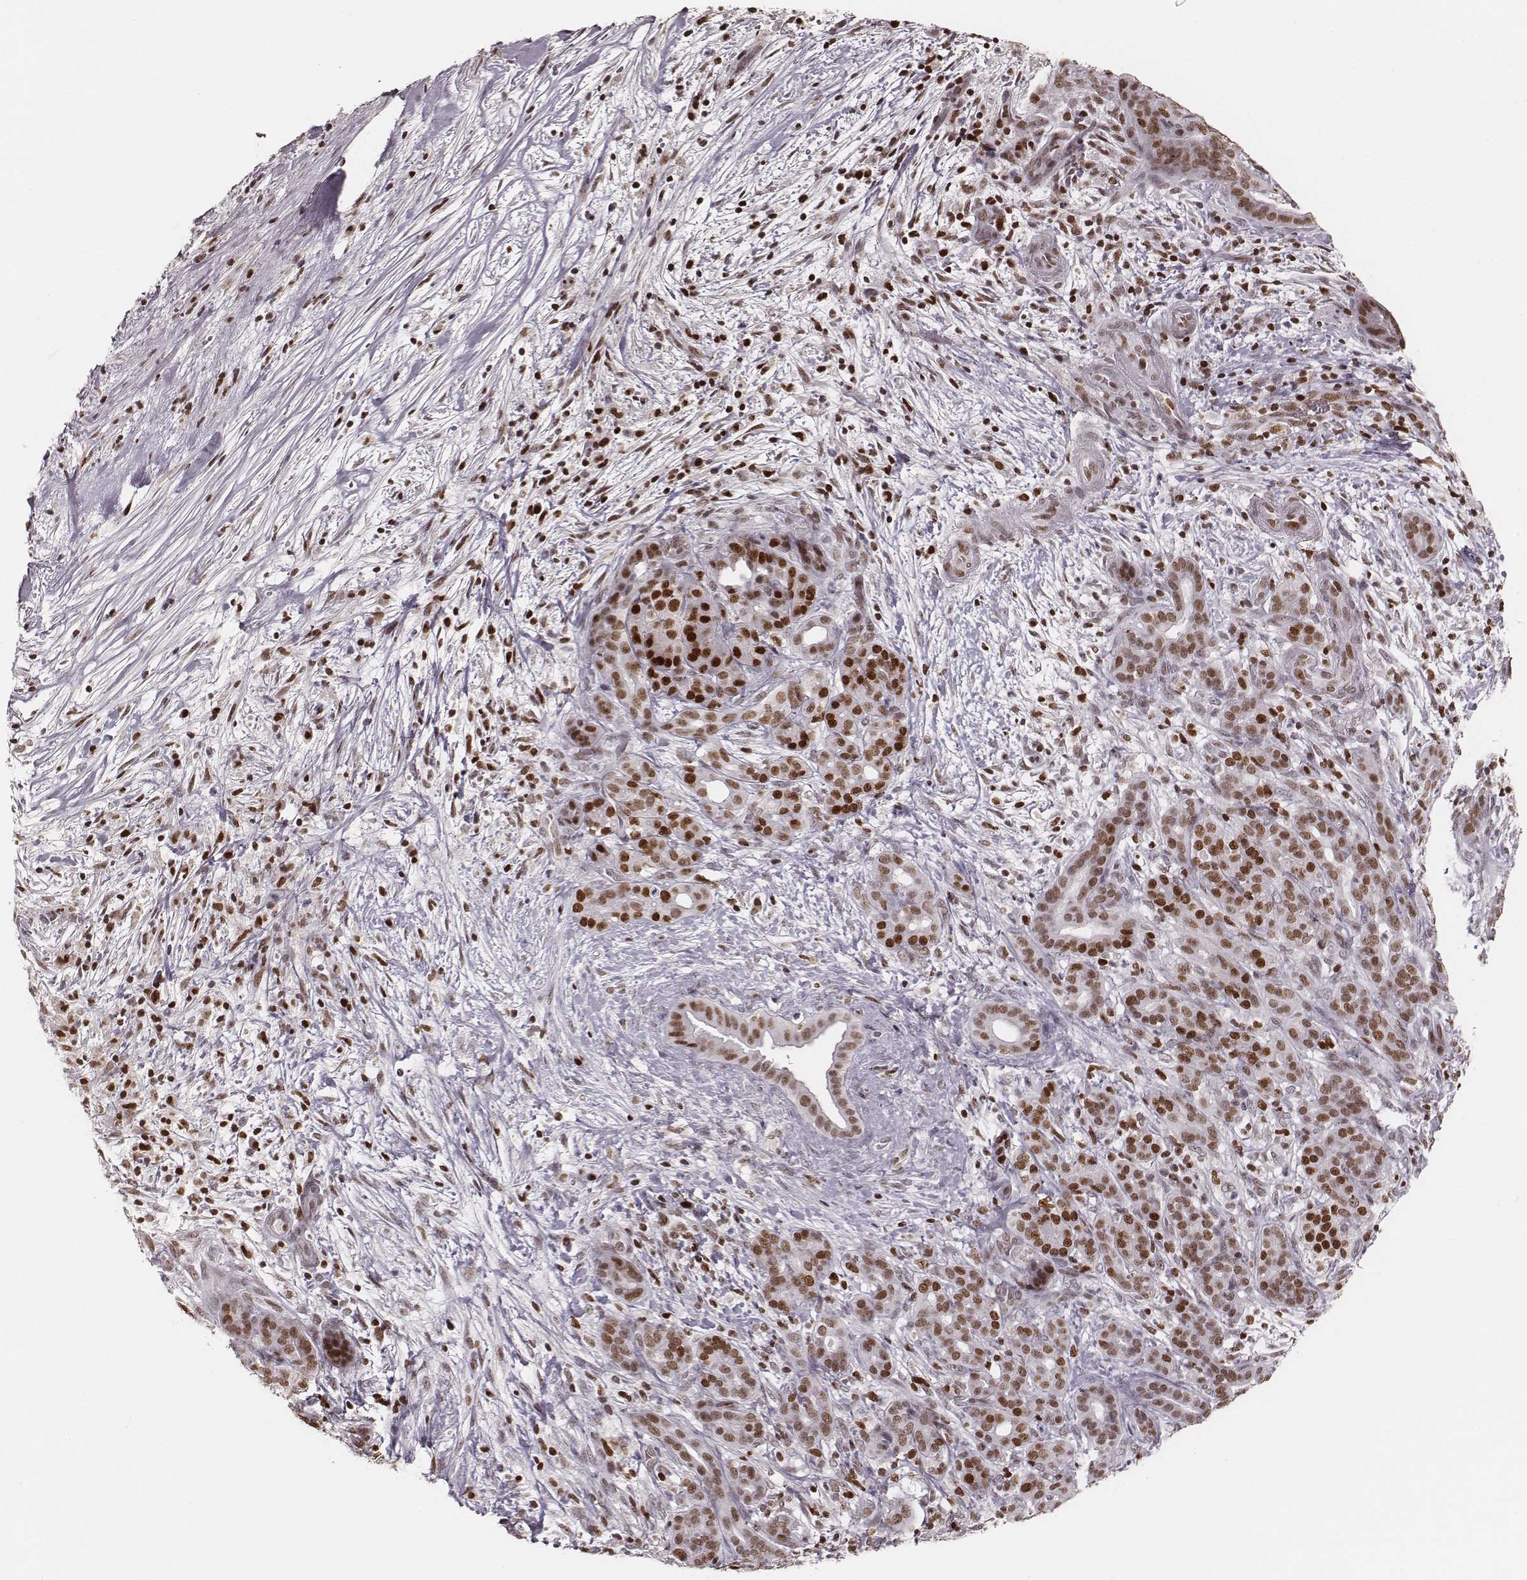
{"staining": {"intensity": "moderate", "quantity": ">75%", "location": "nuclear"}, "tissue": "pancreatic cancer", "cell_type": "Tumor cells", "image_type": "cancer", "snomed": [{"axis": "morphology", "description": "Adenocarcinoma, NOS"}, {"axis": "topography", "description": "Pancreas"}], "caption": "IHC of pancreatic cancer (adenocarcinoma) displays medium levels of moderate nuclear staining in about >75% of tumor cells.", "gene": "PARP1", "patient": {"sex": "male", "age": 44}}